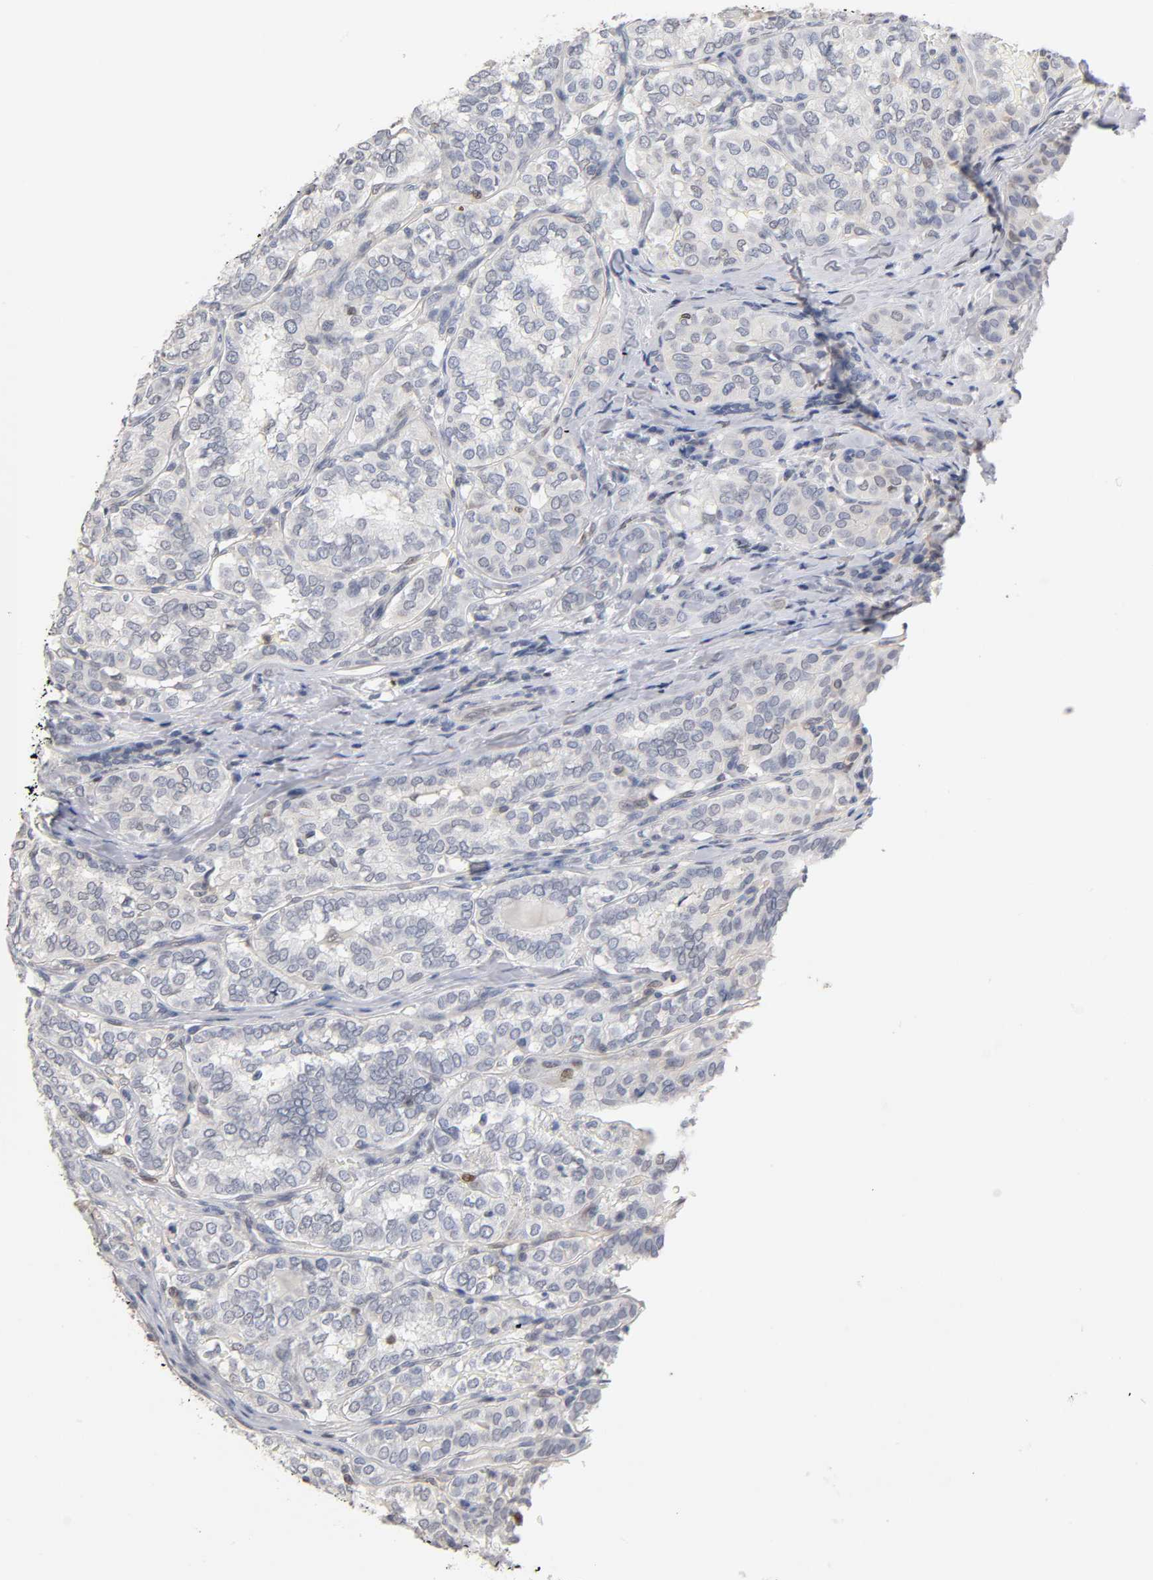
{"staining": {"intensity": "negative", "quantity": "none", "location": "none"}, "tissue": "thyroid cancer", "cell_type": "Tumor cells", "image_type": "cancer", "snomed": [{"axis": "morphology", "description": "Papillary adenocarcinoma, NOS"}, {"axis": "topography", "description": "Thyroid gland"}], "caption": "IHC image of neoplastic tissue: human thyroid cancer (papillary adenocarcinoma) stained with DAB shows no significant protein positivity in tumor cells. (Brightfield microscopy of DAB (3,3'-diaminobenzidine) immunohistochemistry (IHC) at high magnification).", "gene": "NFATC1", "patient": {"sex": "female", "age": 30}}